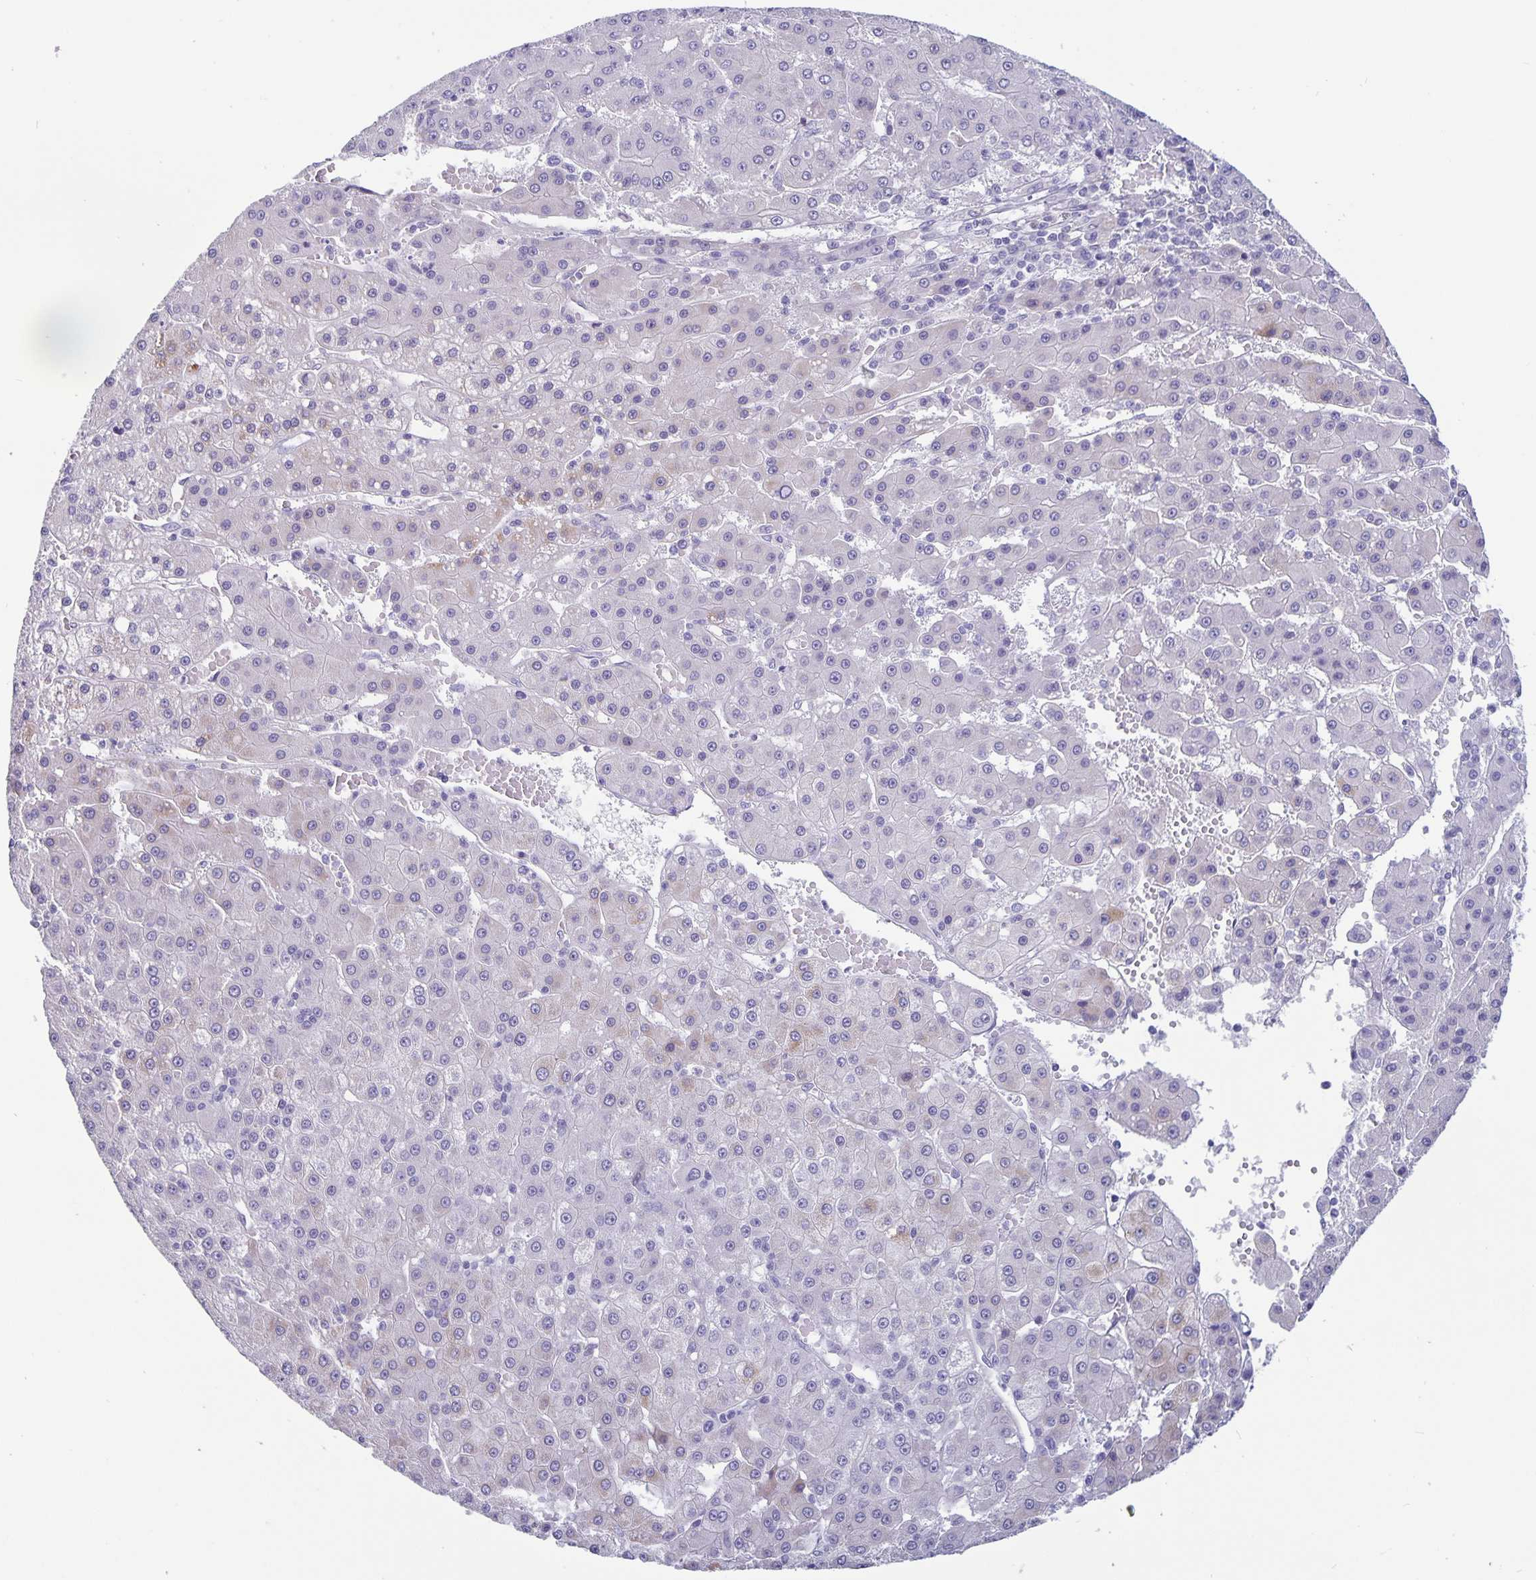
{"staining": {"intensity": "negative", "quantity": "none", "location": "none"}, "tissue": "liver cancer", "cell_type": "Tumor cells", "image_type": "cancer", "snomed": [{"axis": "morphology", "description": "Carcinoma, Hepatocellular, NOS"}, {"axis": "topography", "description": "Liver"}], "caption": "IHC micrograph of human hepatocellular carcinoma (liver) stained for a protein (brown), which displays no expression in tumor cells.", "gene": "PLCB3", "patient": {"sex": "male", "age": 76}}